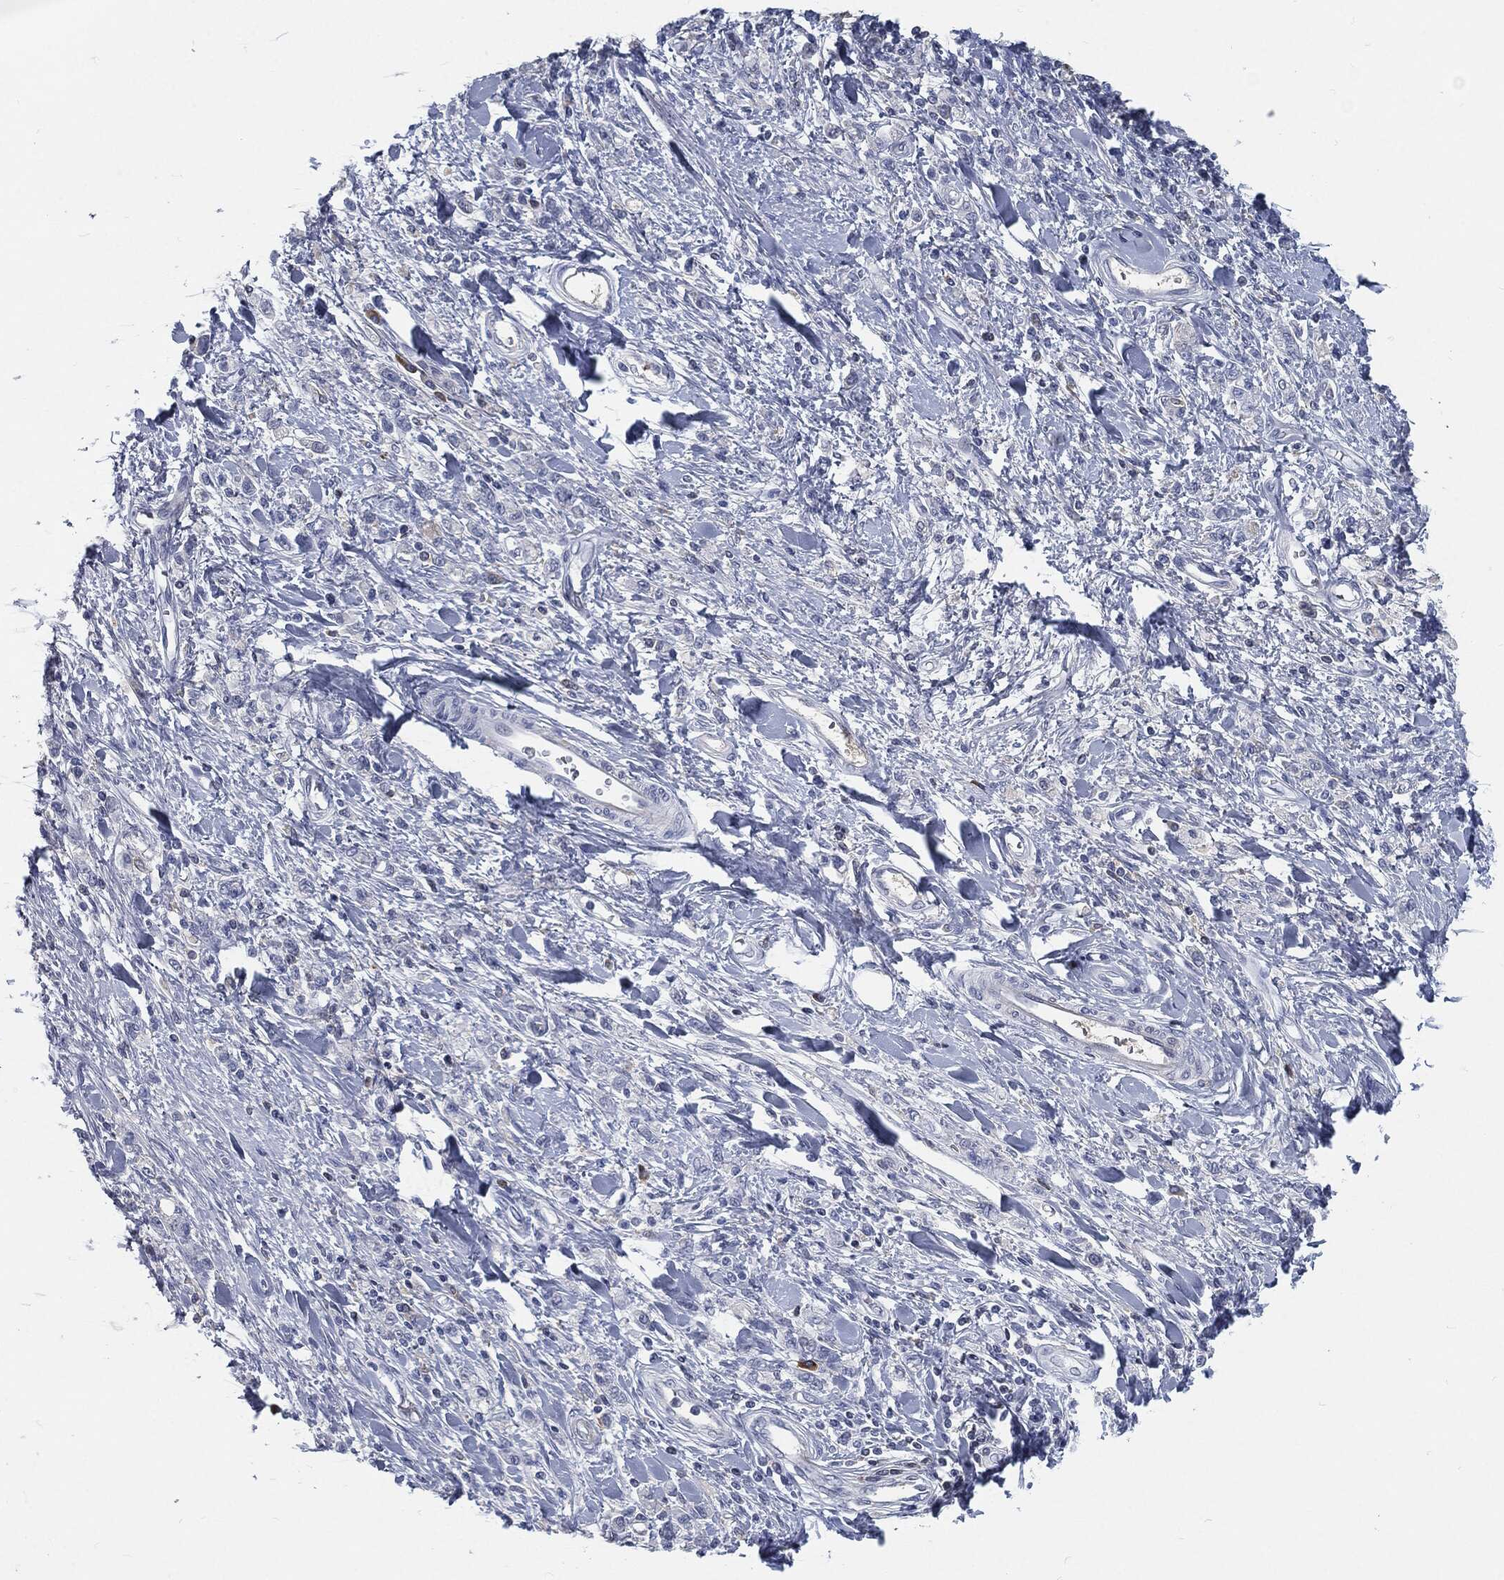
{"staining": {"intensity": "negative", "quantity": "none", "location": "none"}, "tissue": "stomach cancer", "cell_type": "Tumor cells", "image_type": "cancer", "snomed": [{"axis": "morphology", "description": "Adenocarcinoma, NOS"}, {"axis": "topography", "description": "Stomach"}], "caption": "Tumor cells are negative for protein expression in human adenocarcinoma (stomach).", "gene": "MST1", "patient": {"sex": "male", "age": 77}}